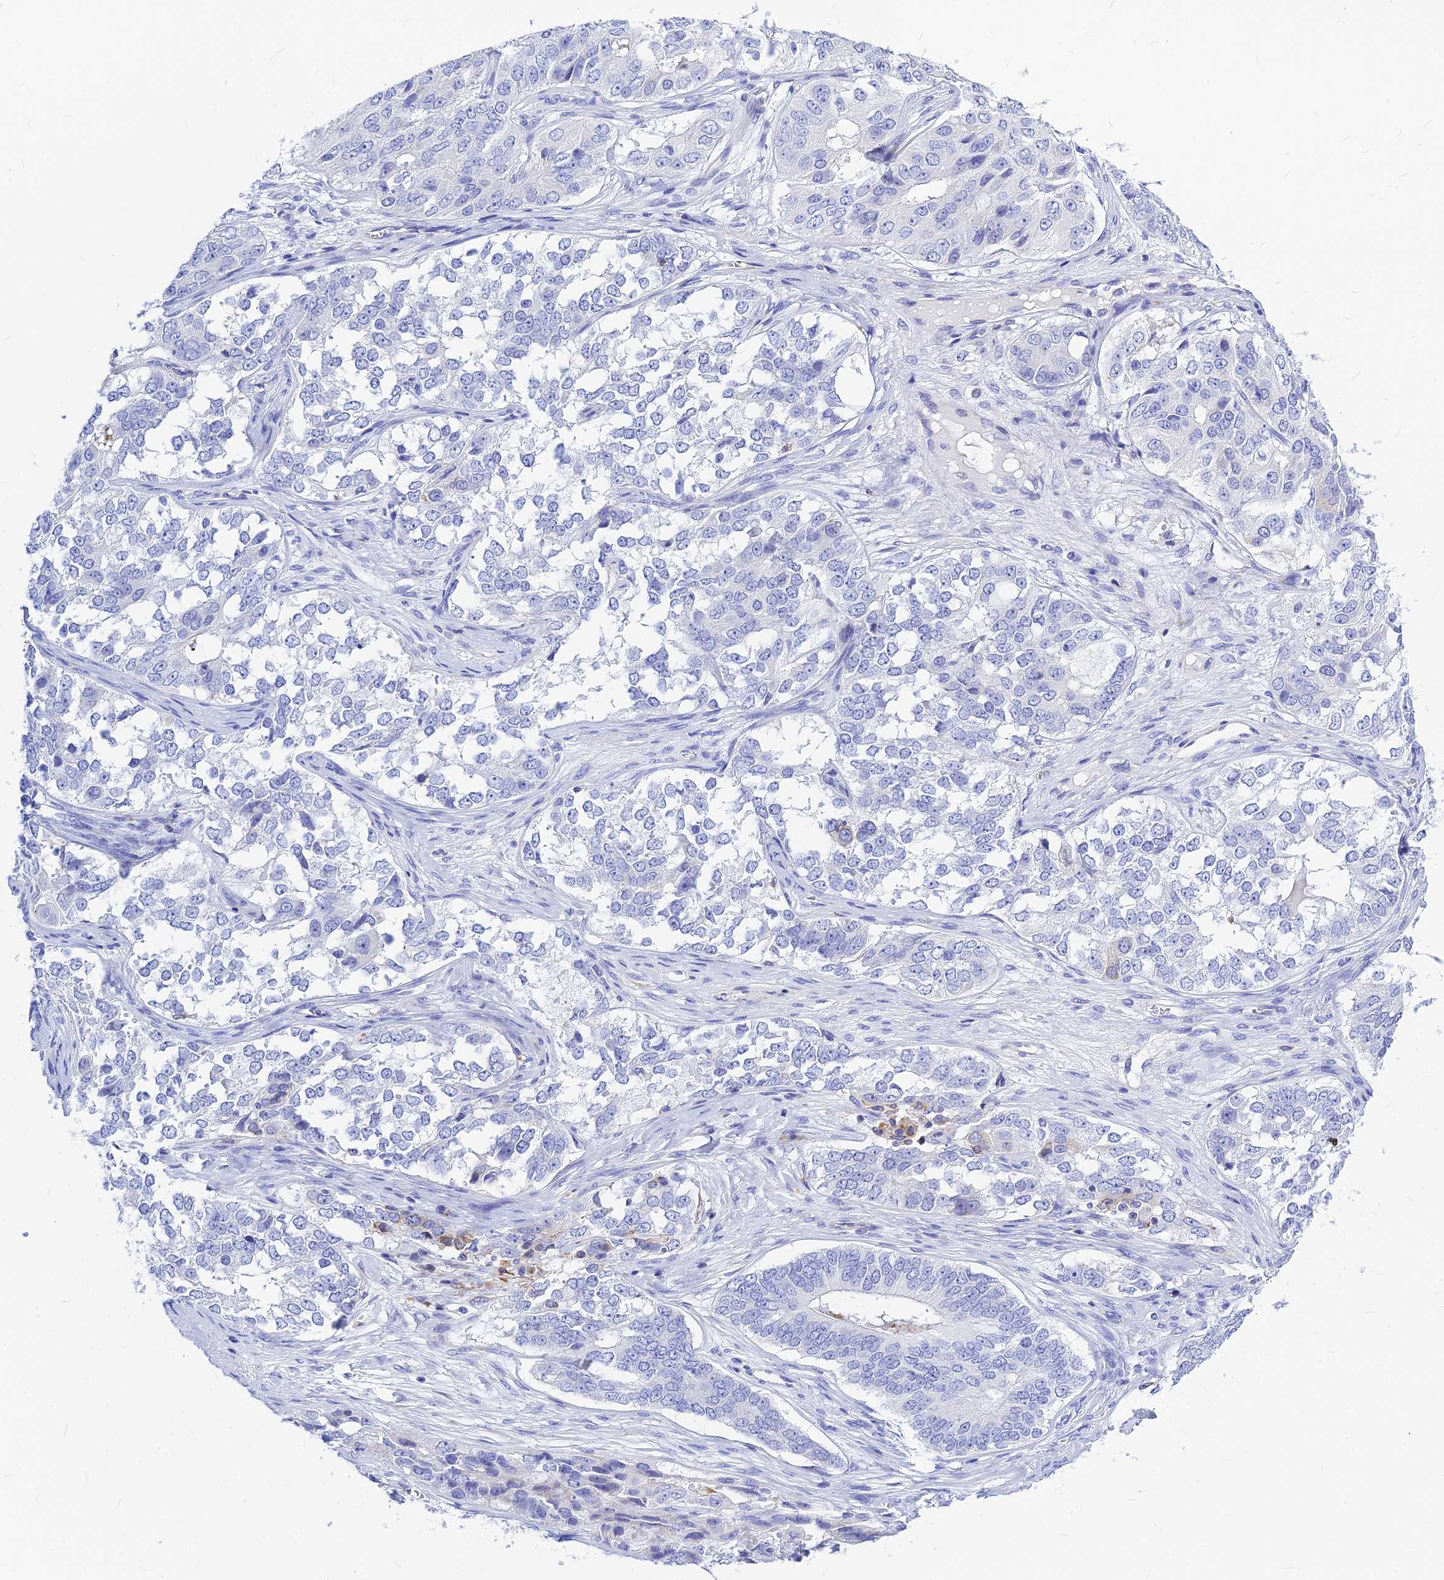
{"staining": {"intensity": "negative", "quantity": "none", "location": "none"}, "tissue": "ovarian cancer", "cell_type": "Tumor cells", "image_type": "cancer", "snomed": [{"axis": "morphology", "description": "Carcinoma, endometroid"}, {"axis": "topography", "description": "Ovary"}], "caption": "This is an immunohistochemistry (IHC) image of endometroid carcinoma (ovarian). There is no positivity in tumor cells.", "gene": "CNOT6", "patient": {"sex": "female", "age": 51}}